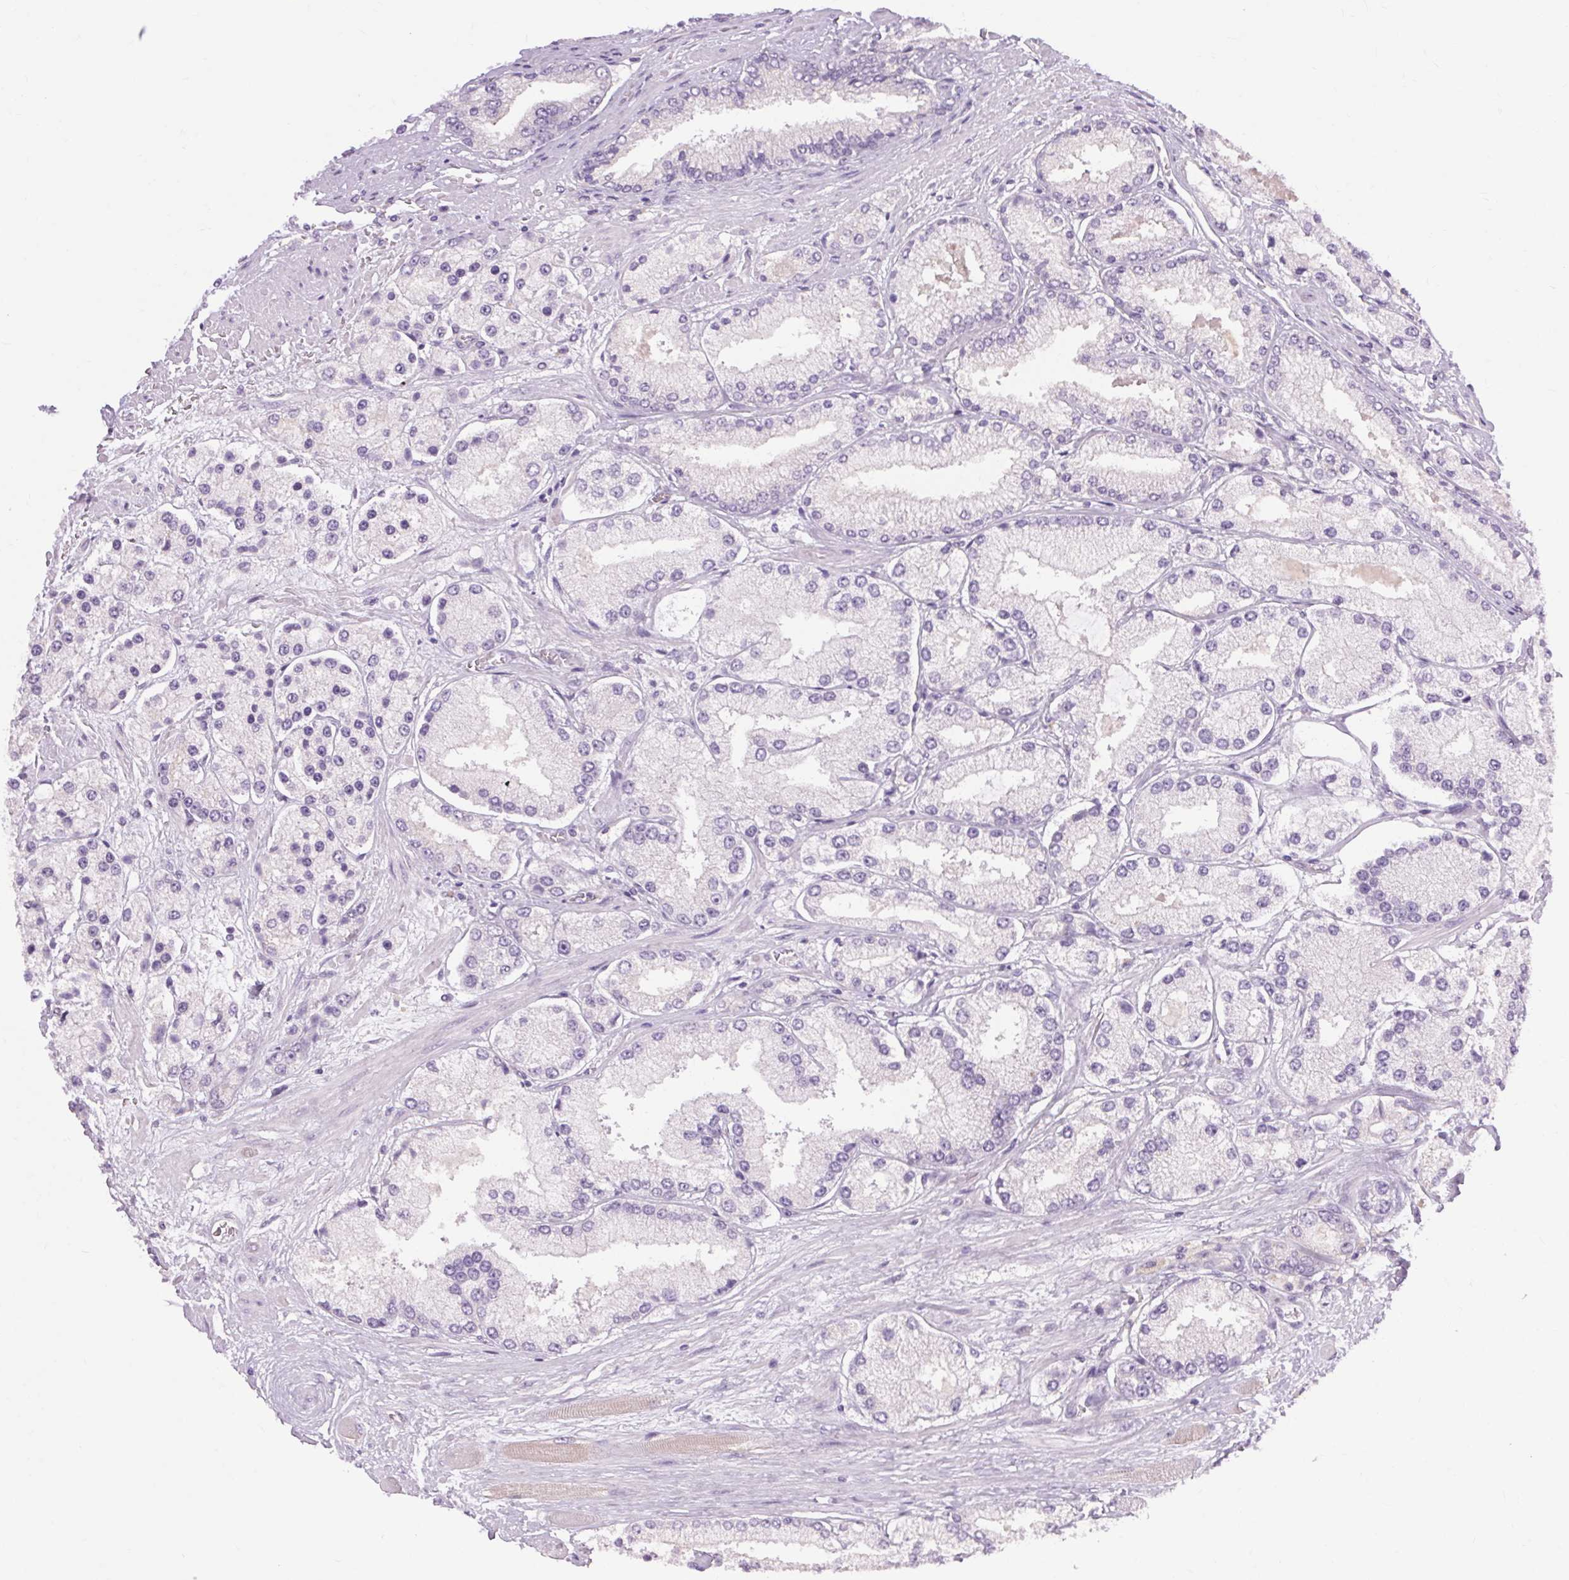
{"staining": {"intensity": "negative", "quantity": "none", "location": "none"}, "tissue": "prostate cancer", "cell_type": "Tumor cells", "image_type": "cancer", "snomed": [{"axis": "morphology", "description": "Adenocarcinoma, High grade"}, {"axis": "topography", "description": "Prostate"}], "caption": "A high-resolution photomicrograph shows immunohistochemistry (IHC) staining of adenocarcinoma (high-grade) (prostate), which demonstrates no significant expression in tumor cells.", "gene": "TM6SF1", "patient": {"sex": "male", "age": 67}}